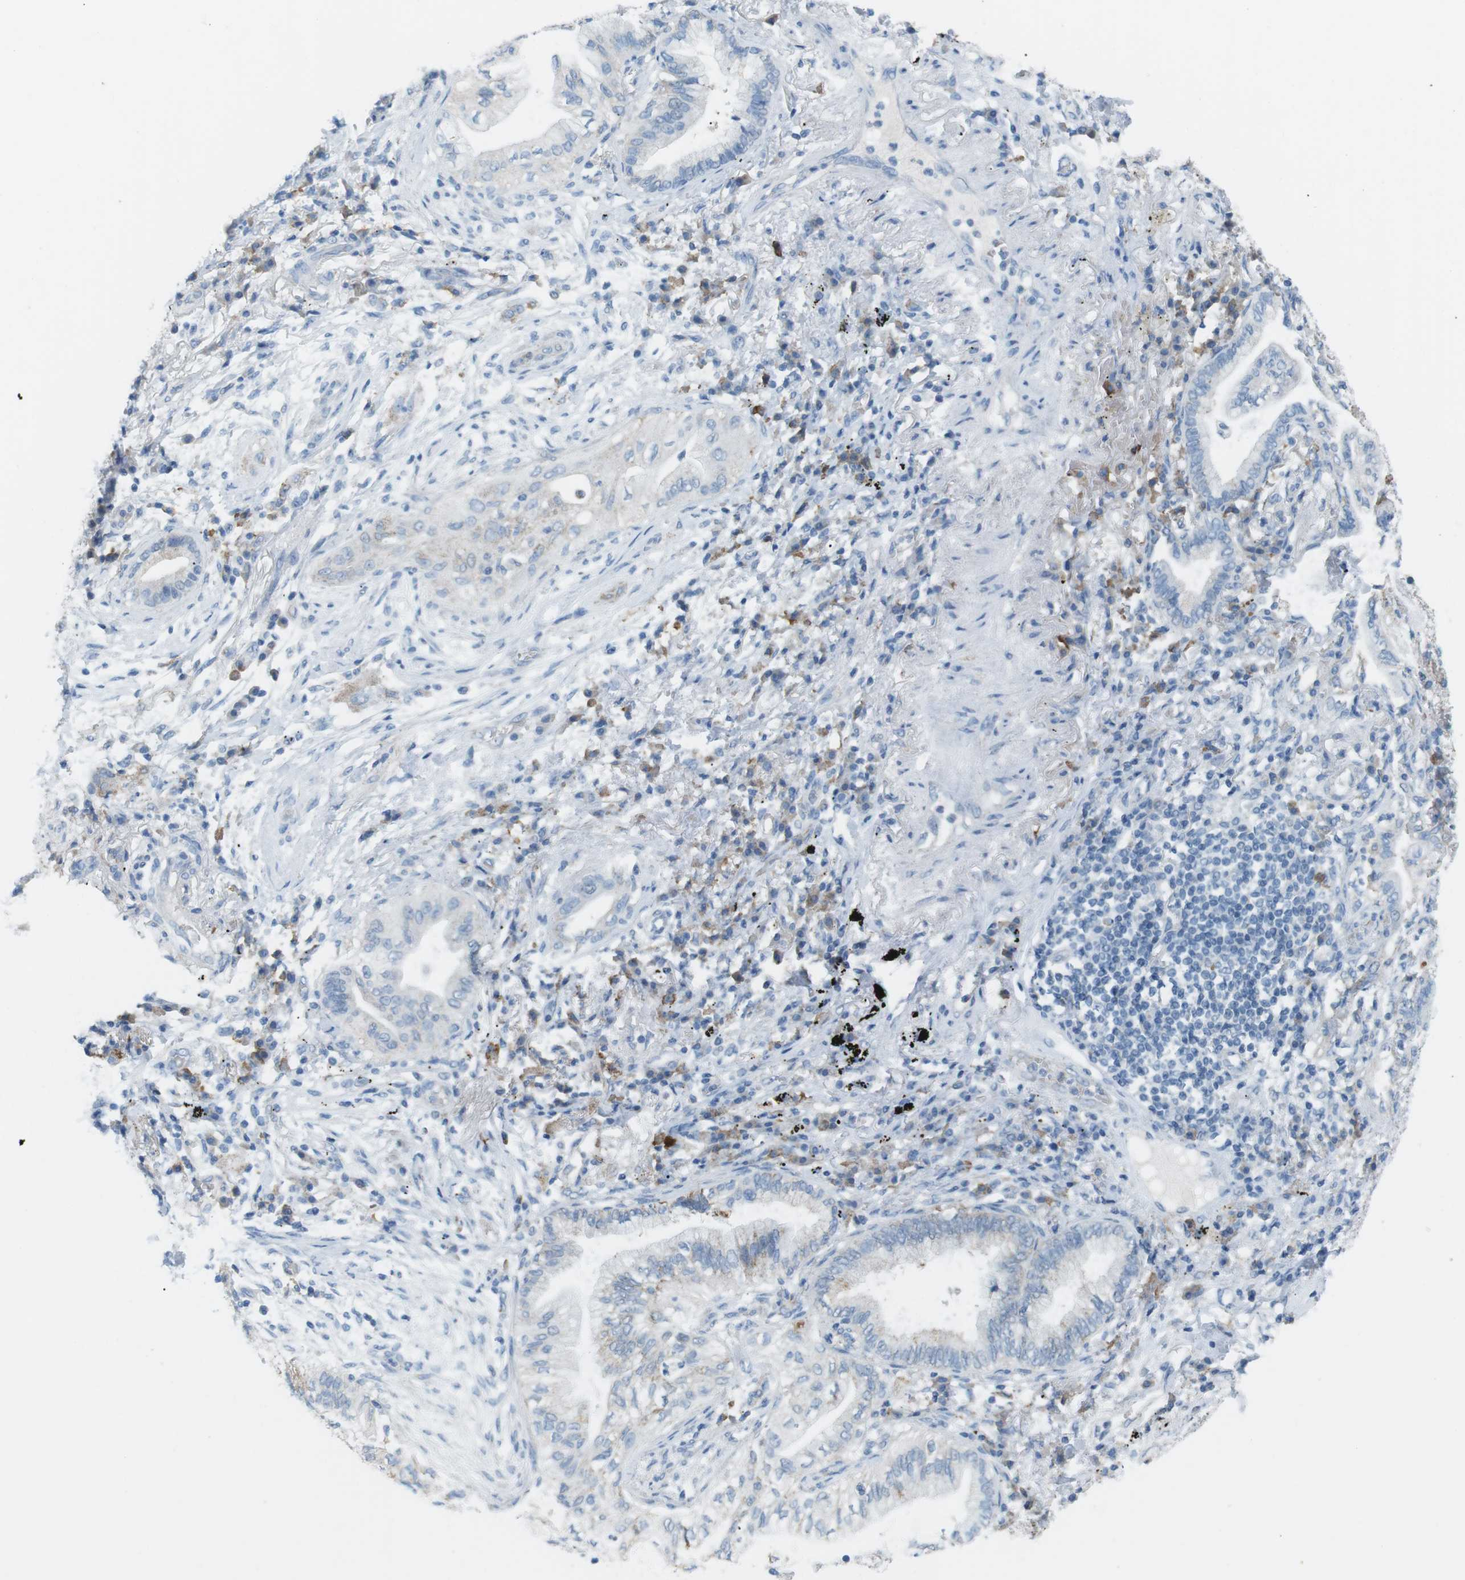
{"staining": {"intensity": "negative", "quantity": "none", "location": "none"}, "tissue": "lung cancer", "cell_type": "Tumor cells", "image_type": "cancer", "snomed": [{"axis": "morphology", "description": "Normal tissue, NOS"}, {"axis": "morphology", "description": "Adenocarcinoma, NOS"}, {"axis": "topography", "description": "Bronchus"}, {"axis": "topography", "description": "Lung"}], "caption": "A high-resolution photomicrograph shows immunohistochemistry (IHC) staining of lung cancer (adenocarcinoma), which displays no significant staining in tumor cells.", "gene": "VAMP1", "patient": {"sex": "female", "age": 70}}